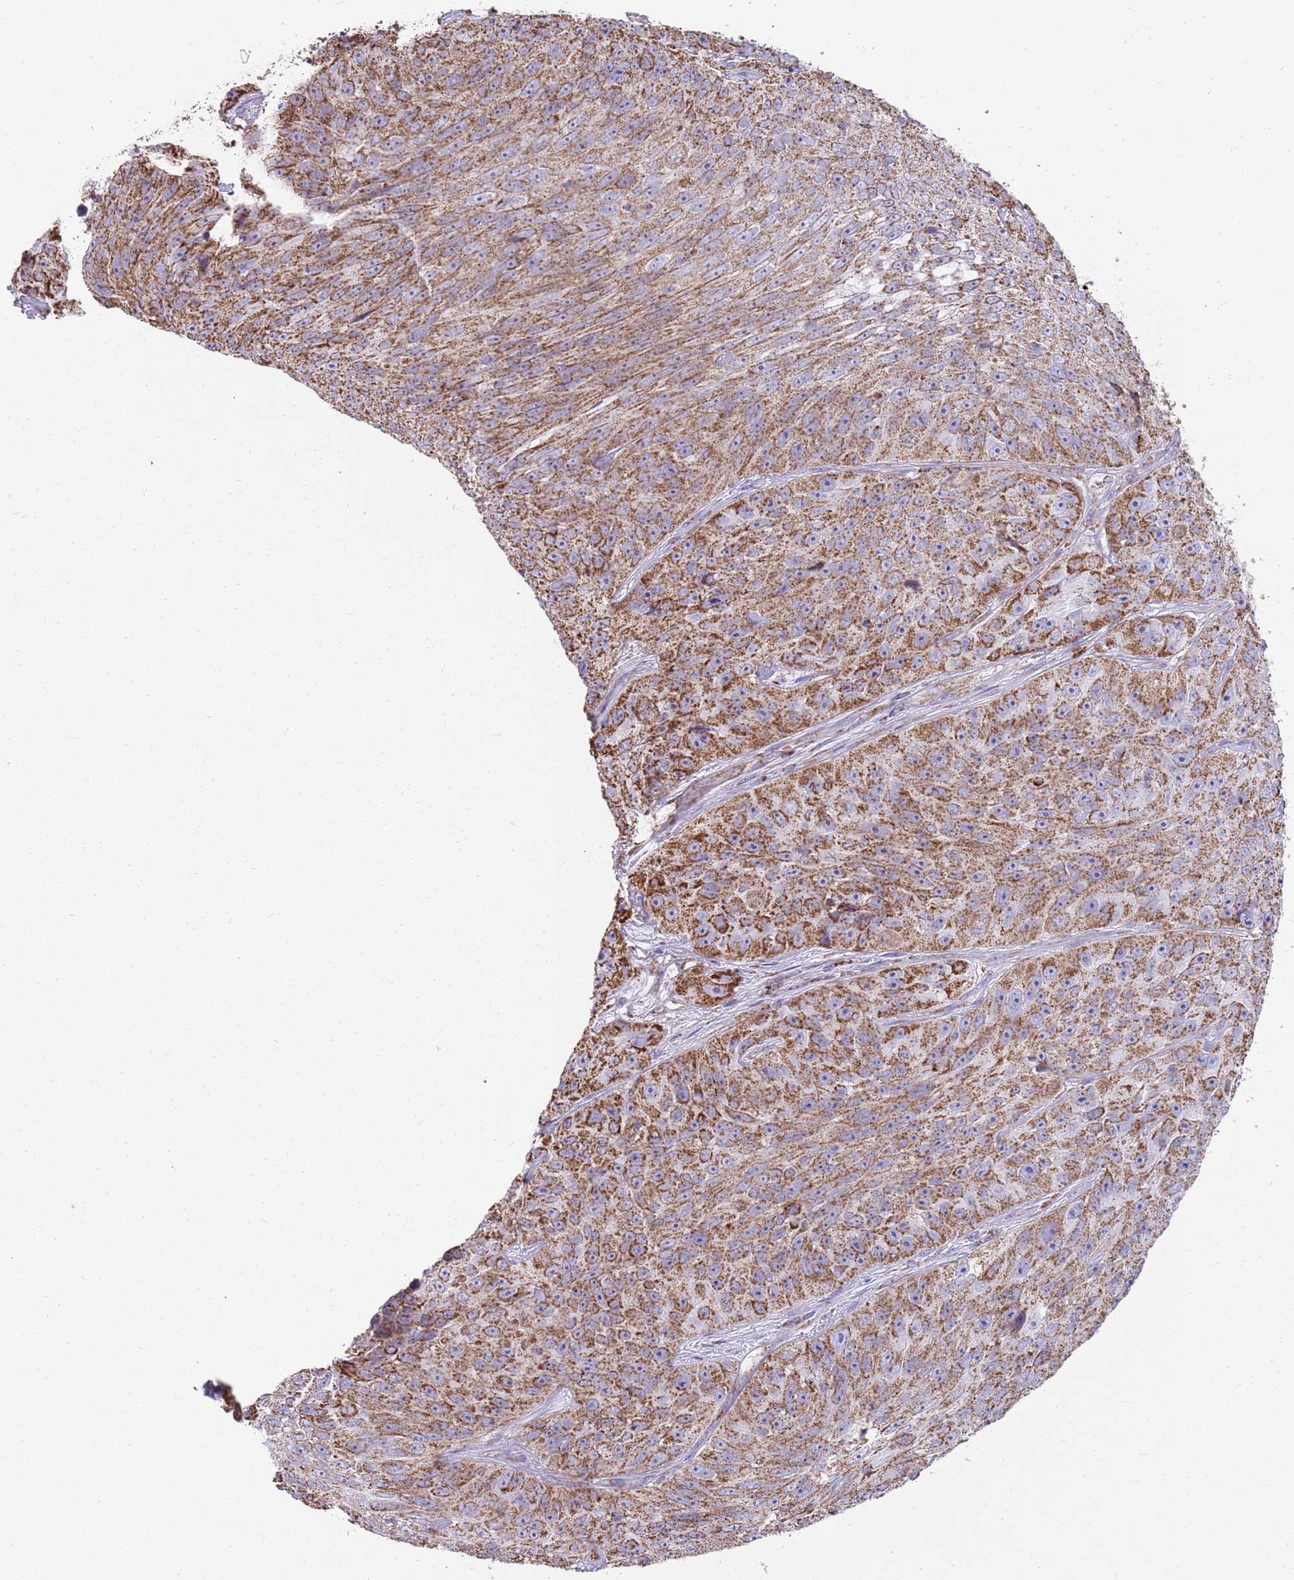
{"staining": {"intensity": "strong", "quantity": ">75%", "location": "cytoplasmic/membranous"}, "tissue": "skin cancer", "cell_type": "Tumor cells", "image_type": "cancer", "snomed": [{"axis": "morphology", "description": "Squamous cell carcinoma, NOS"}, {"axis": "topography", "description": "Skin"}], "caption": "The immunohistochemical stain shows strong cytoplasmic/membranous positivity in tumor cells of skin cancer (squamous cell carcinoma) tissue. (IHC, brightfield microscopy, high magnification).", "gene": "TTLL1", "patient": {"sex": "female", "age": 87}}